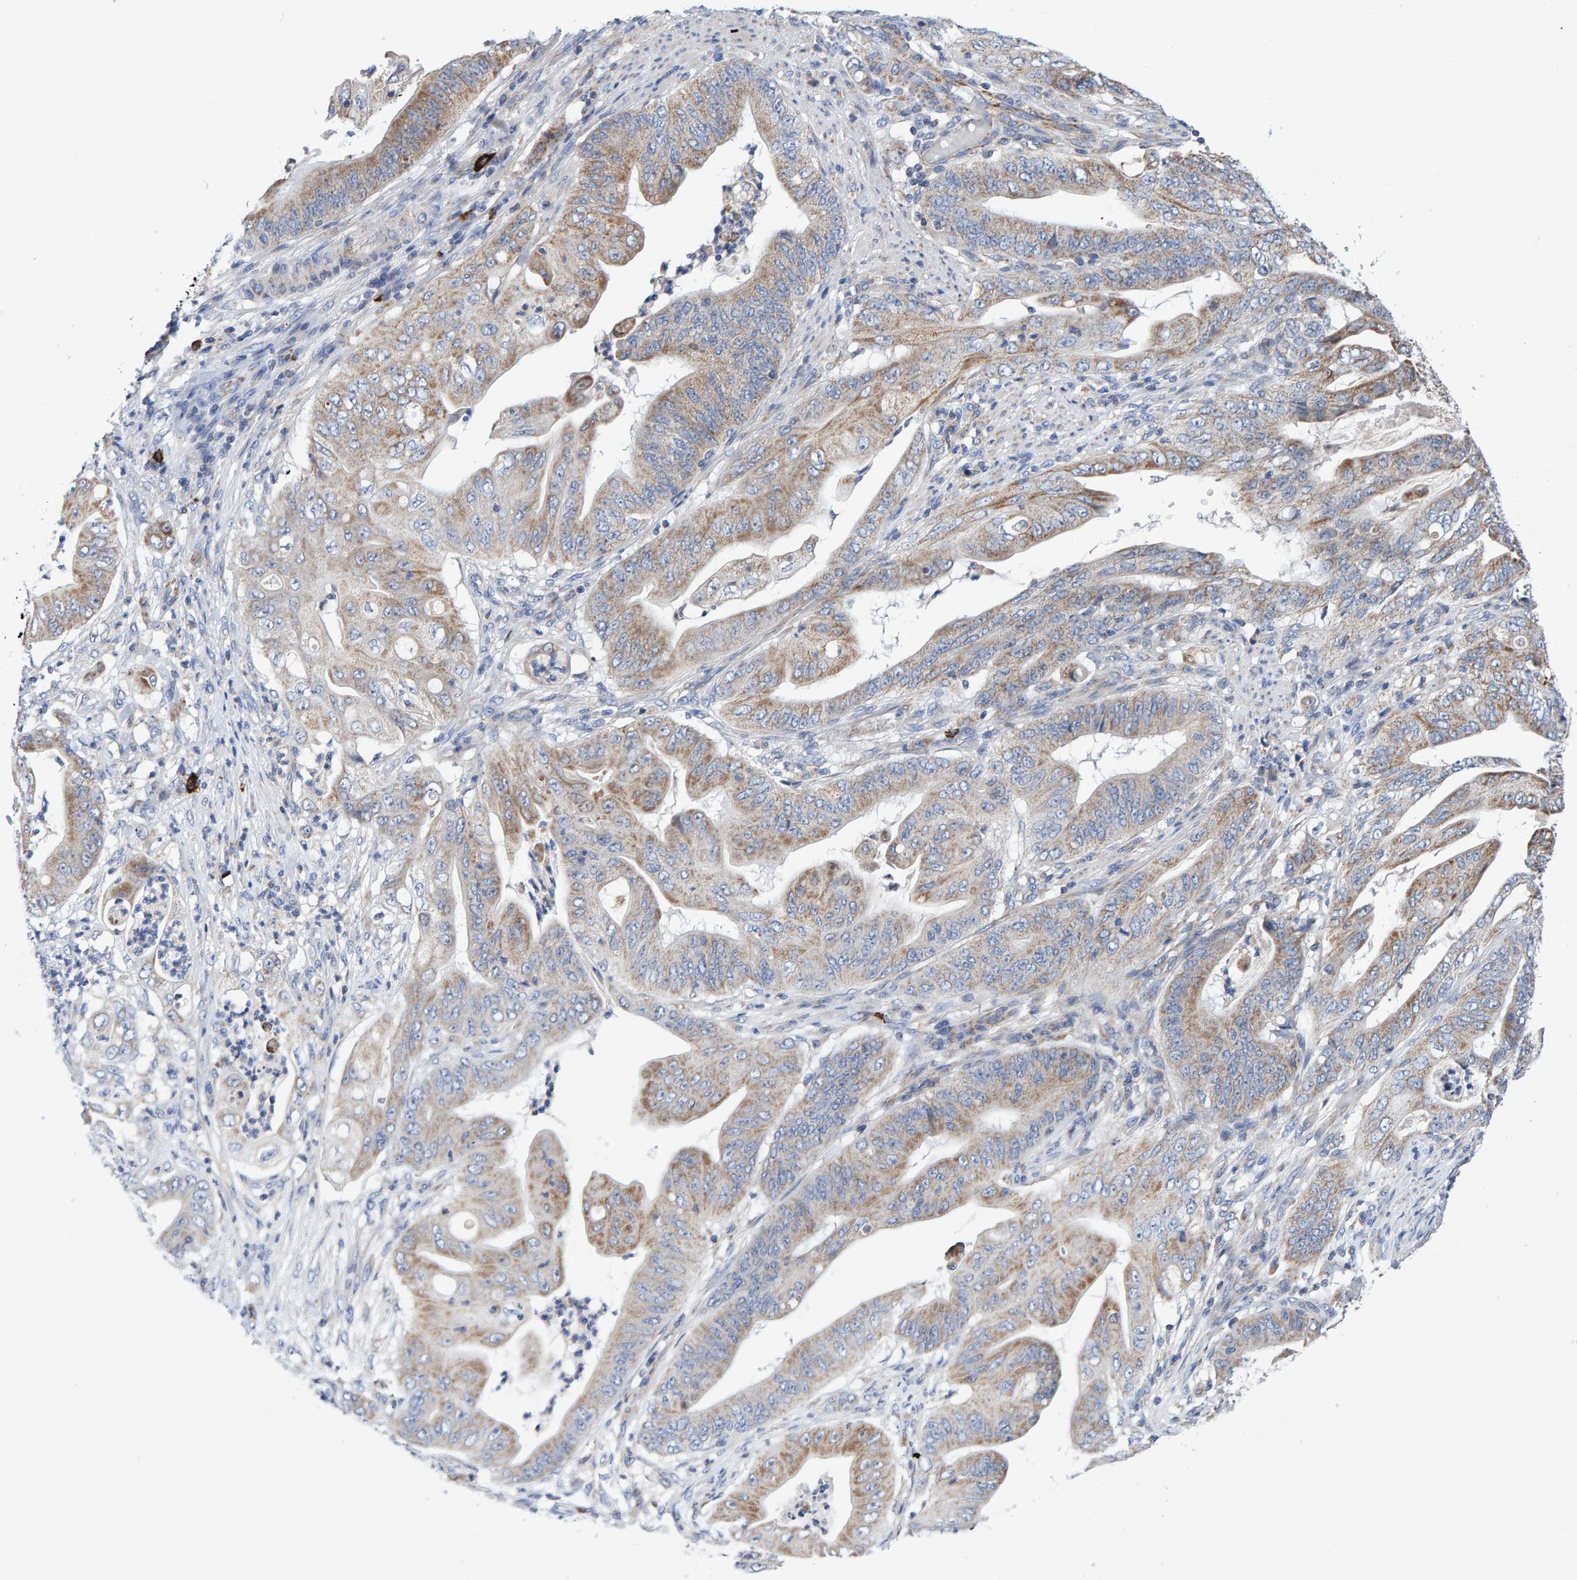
{"staining": {"intensity": "moderate", "quantity": "25%-75%", "location": "cytoplasmic/membranous"}, "tissue": "stomach cancer", "cell_type": "Tumor cells", "image_type": "cancer", "snomed": [{"axis": "morphology", "description": "Adenocarcinoma, NOS"}, {"axis": "topography", "description": "Stomach"}], "caption": "Human adenocarcinoma (stomach) stained with a protein marker reveals moderate staining in tumor cells.", "gene": "EFR3A", "patient": {"sex": "female", "age": 73}}